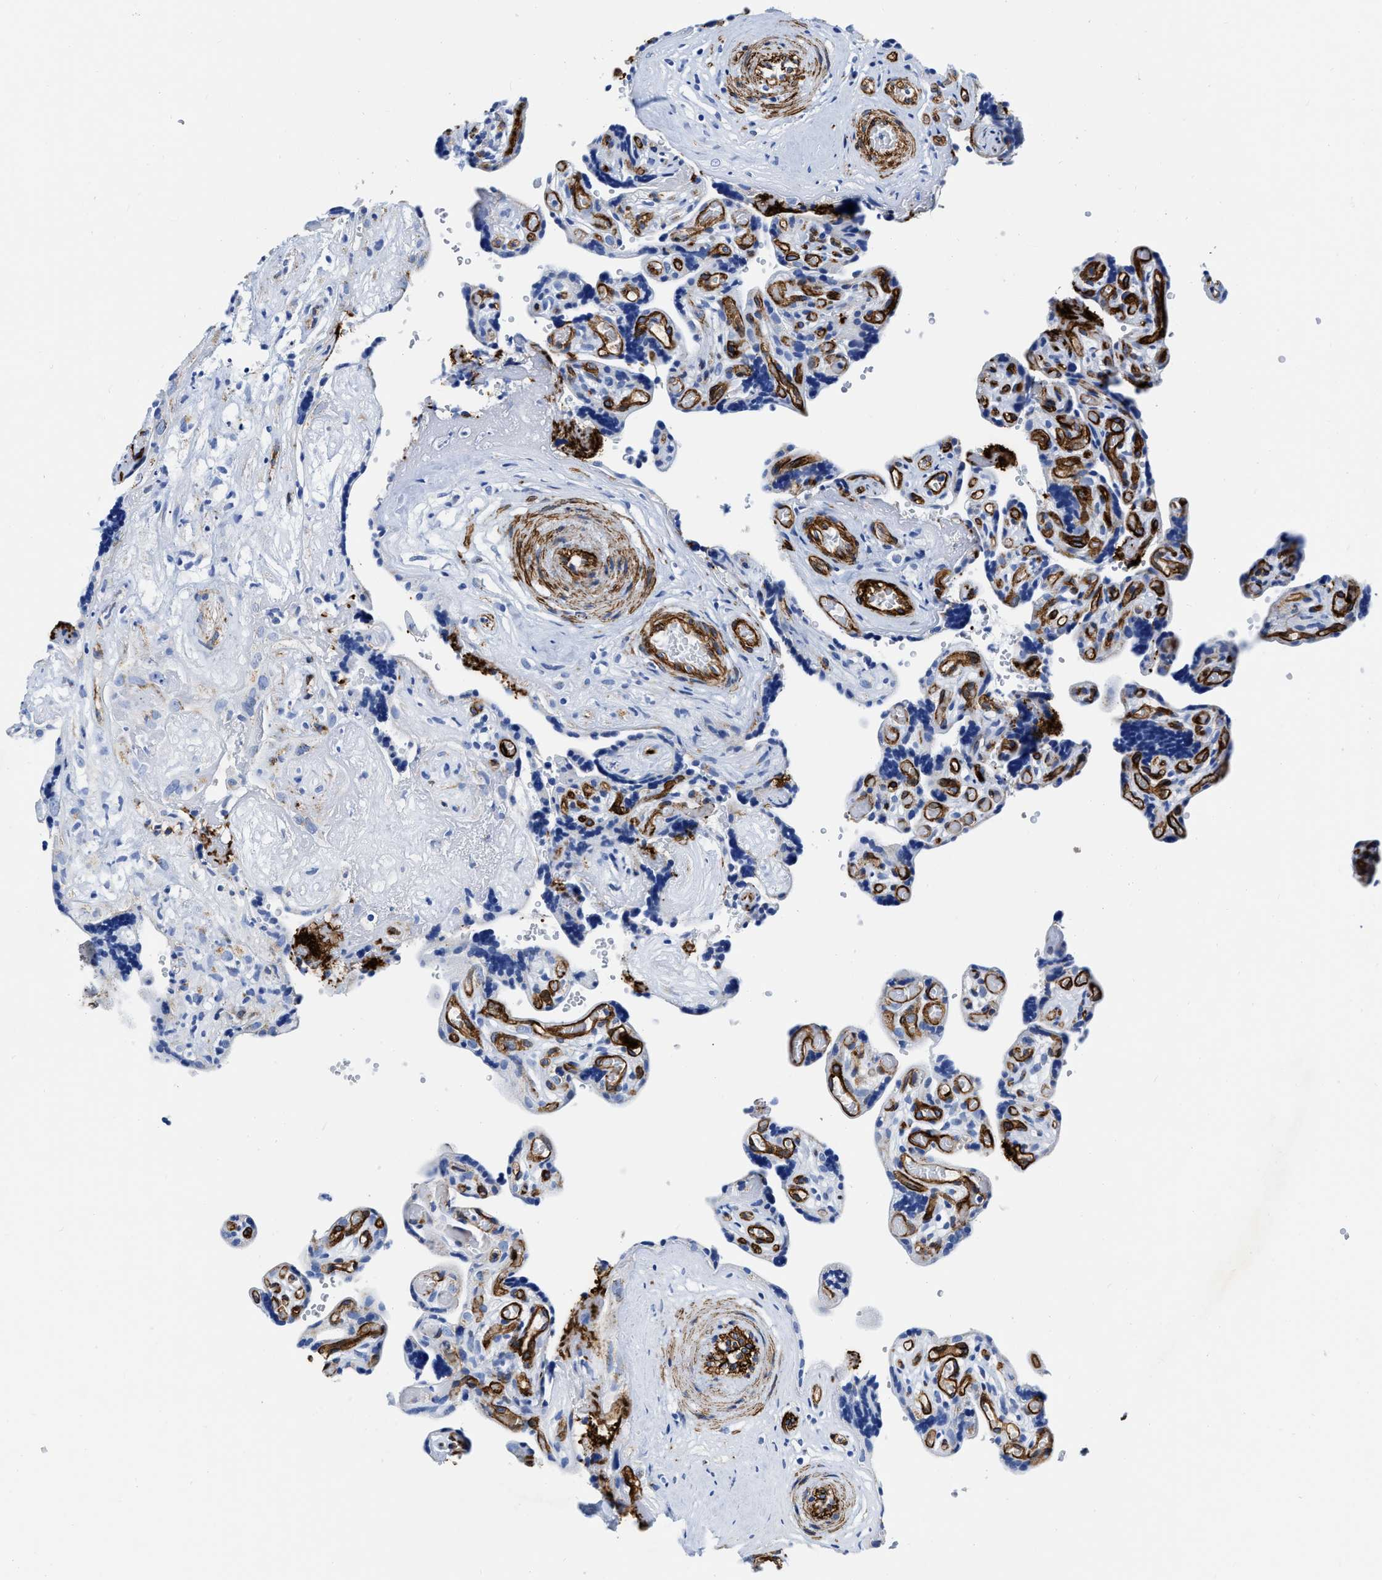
{"staining": {"intensity": "weak", "quantity": "<25%", "location": "cytoplasmic/membranous"}, "tissue": "placenta", "cell_type": "Decidual cells", "image_type": "normal", "snomed": [{"axis": "morphology", "description": "Normal tissue, NOS"}, {"axis": "topography", "description": "Placenta"}], "caption": "Human placenta stained for a protein using immunohistochemistry (IHC) exhibits no expression in decidual cells.", "gene": "TVP23B", "patient": {"sex": "female", "age": 30}}